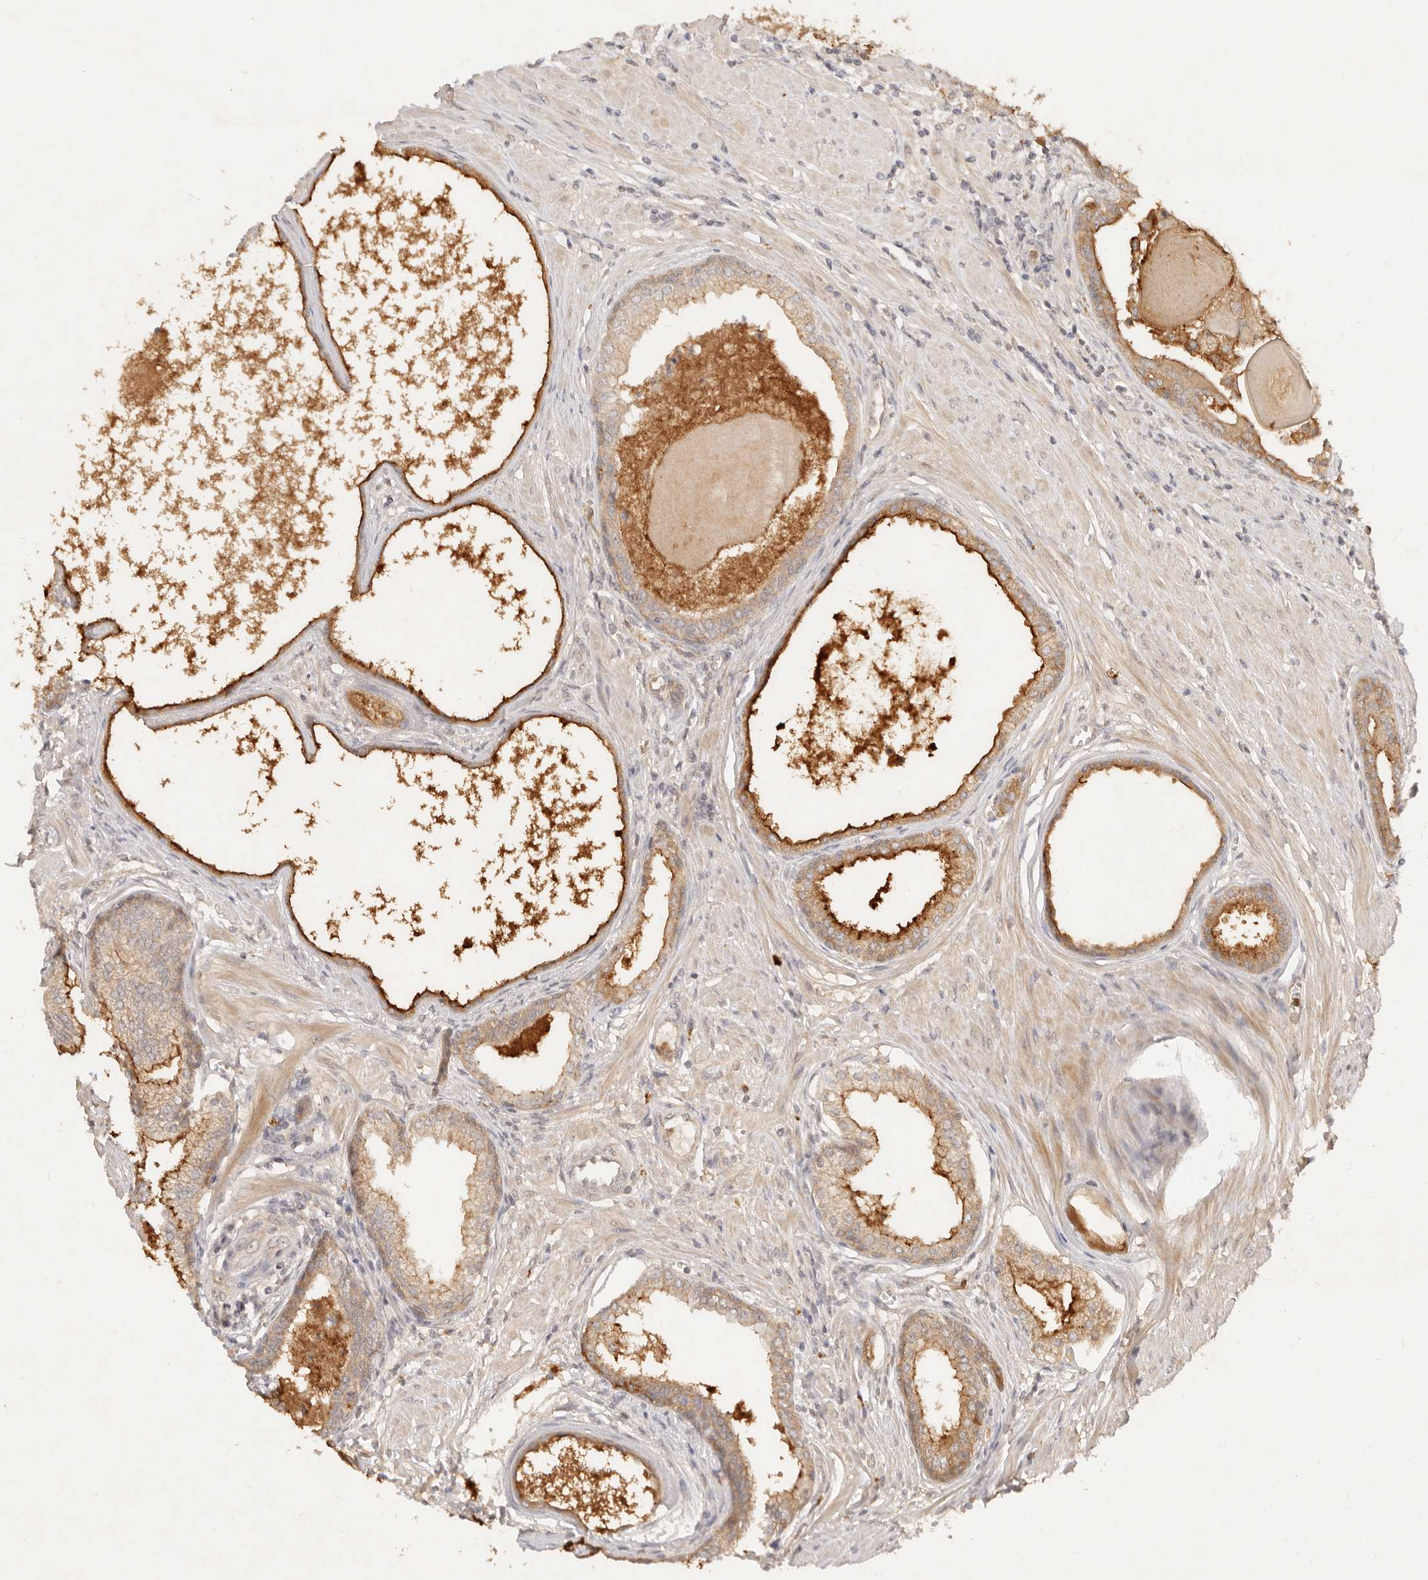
{"staining": {"intensity": "moderate", "quantity": ">75%", "location": "cytoplasmic/membranous"}, "tissue": "prostate cancer", "cell_type": "Tumor cells", "image_type": "cancer", "snomed": [{"axis": "morphology", "description": "Adenocarcinoma, High grade"}, {"axis": "topography", "description": "Prostate"}], "caption": "Protein expression analysis of human prostate high-grade adenocarcinoma reveals moderate cytoplasmic/membranous positivity in approximately >75% of tumor cells.", "gene": "FREM2", "patient": {"sex": "male", "age": 62}}